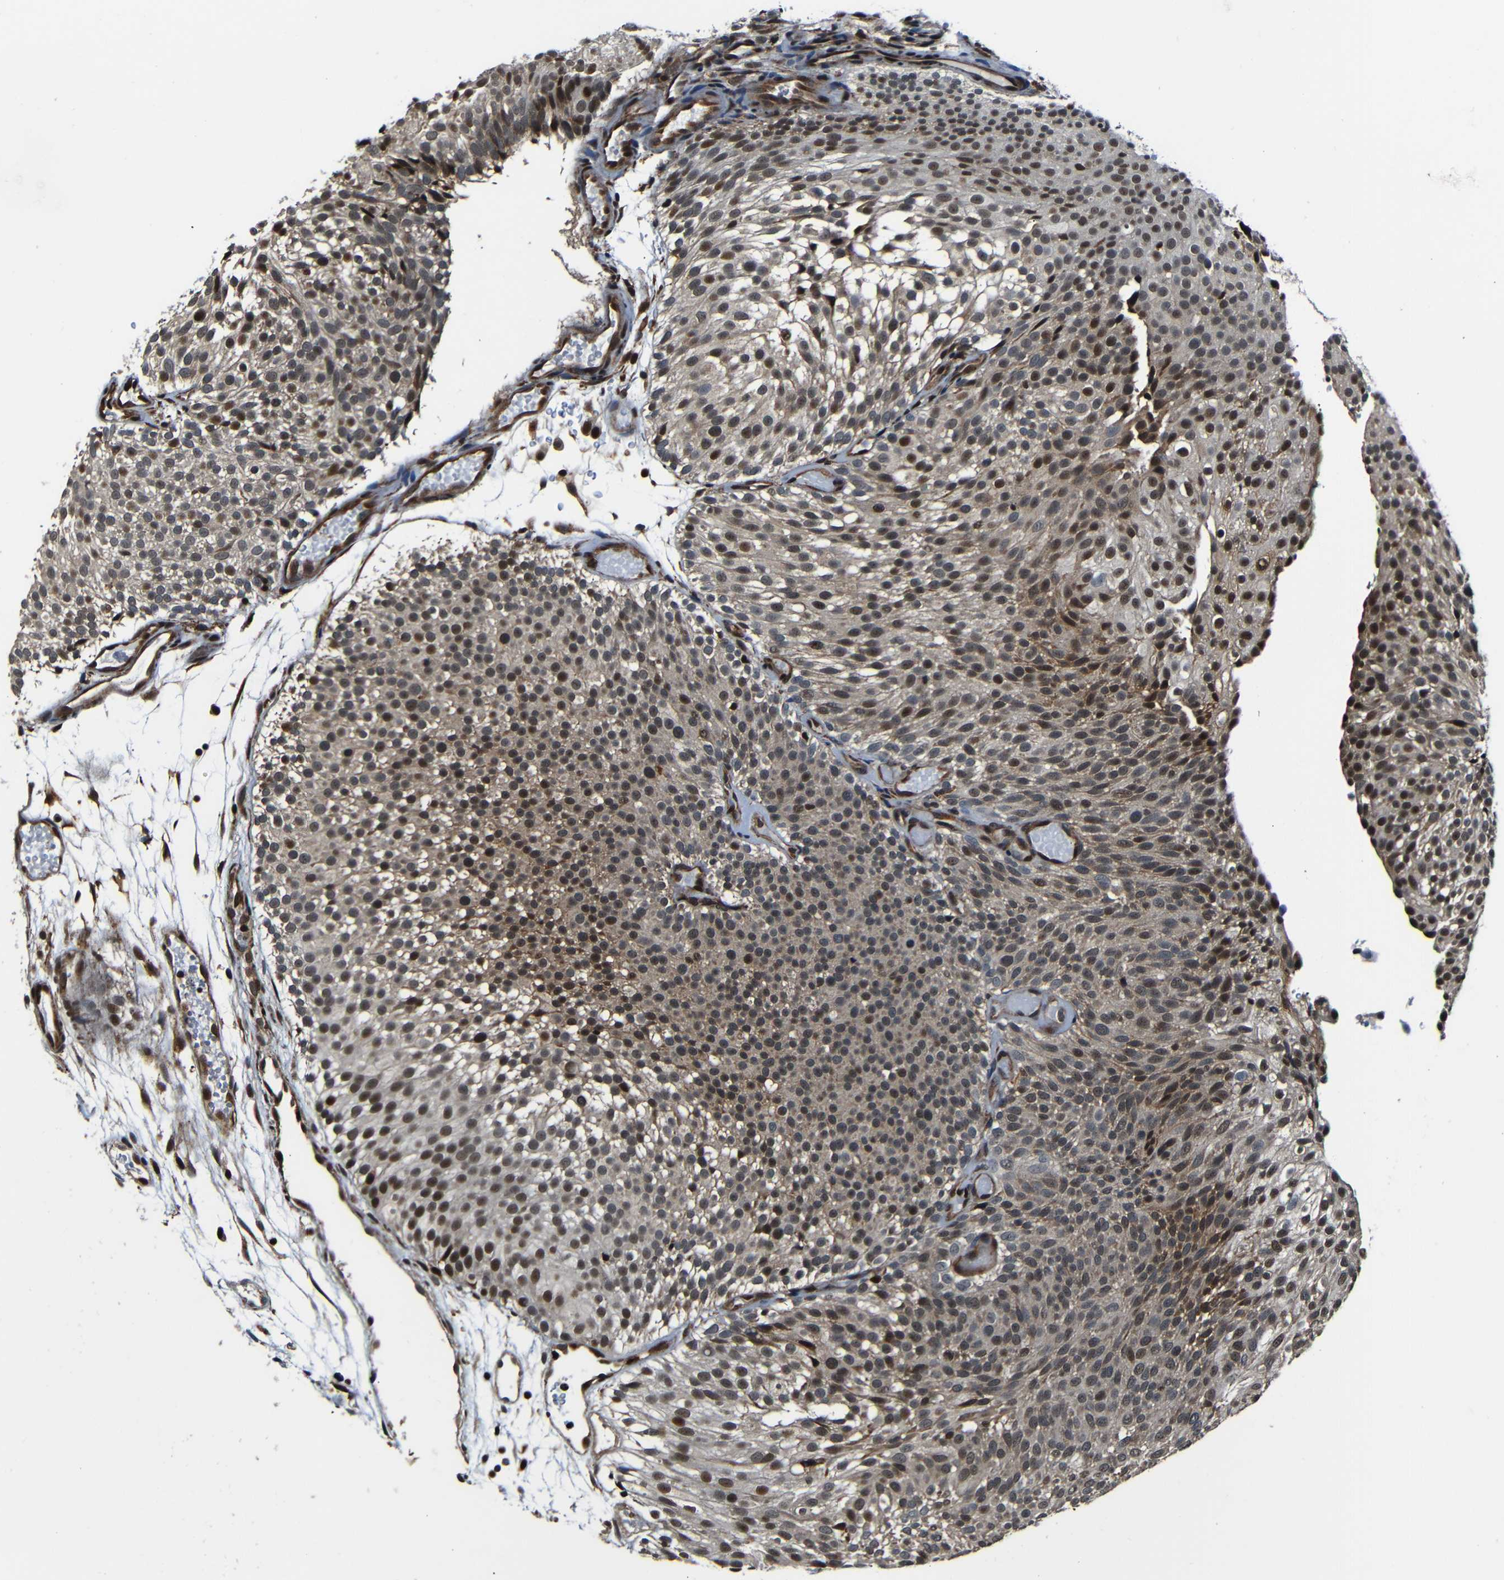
{"staining": {"intensity": "moderate", "quantity": ">75%", "location": "cytoplasmic/membranous,nuclear"}, "tissue": "urothelial cancer", "cell_type": "Tumor cells", "image_type": "cancer", "snomed": [{"axis": "morphology", "description": "Urothelial carcinoma, Low grade"}, {"axis": "topography", "description": "Urinary bladder"}], "caption": "Immunohistochemical staining of human urothelial carcinoma (low-grade) demonstrates moderate cytoplasmic/membranous and nuclear protein positivity in approximately >75% of tumor cells. The protein of interest is shown in brown color, while the nuclei are stained blue.", "gene": "NCBP3", "patient": {"sex": "male", "age": 78}}